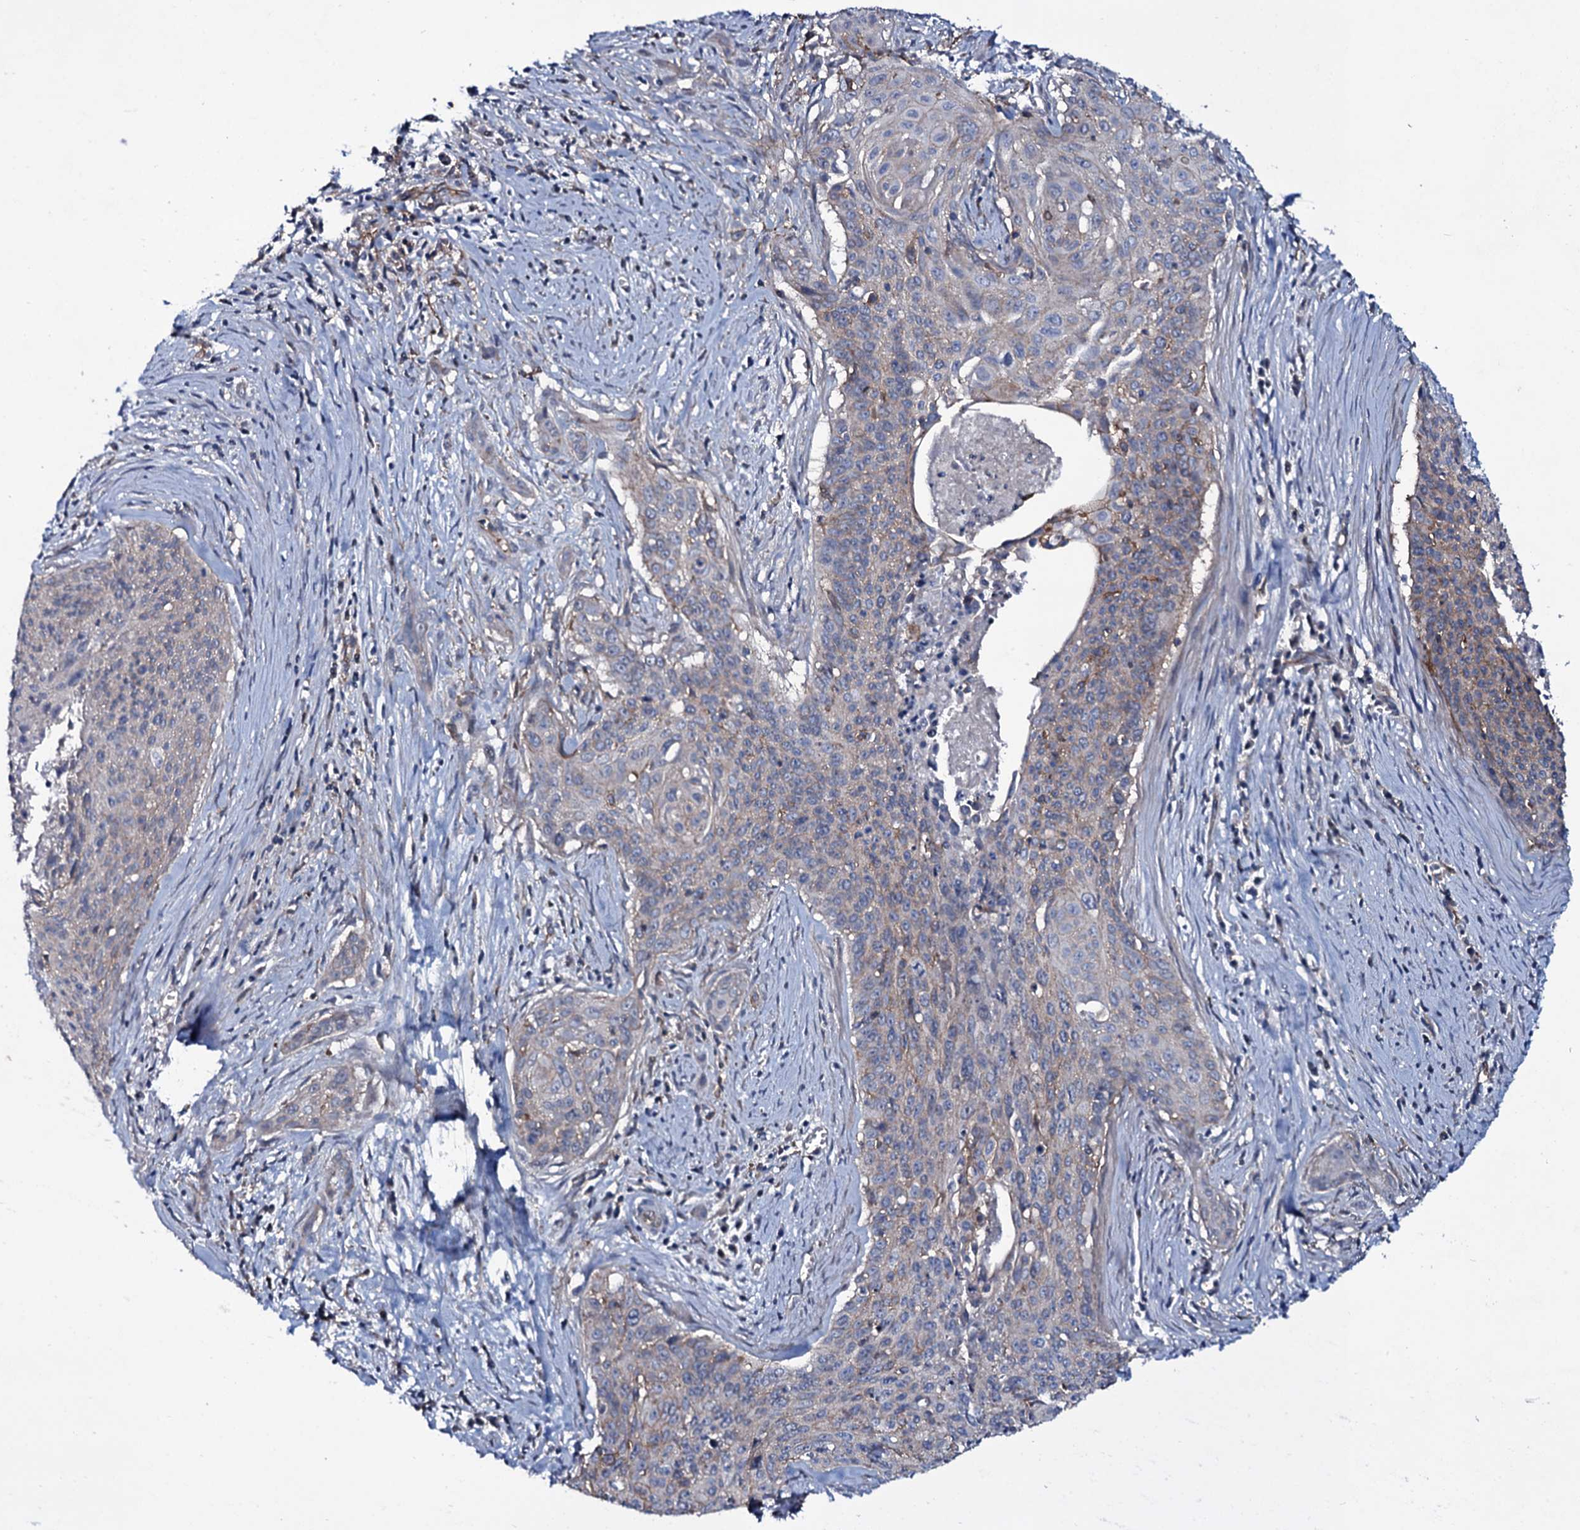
{"staining": {"intensity": "negative", "quantity": "none", "location": "none"}, "tissue": "cervical cancer", "cell_type": "Tumor cells", "image_type": "cancer", "snomed": [{"axis": "morphology", "description": "Squamous cell carcinoma, NOS"}, {"axis": "topography", "description": "Cervix"}], "caption": "This is an immunohistochemistry micrograph of cervical cancer. There is no positivity in tumor cells.", "gene": "SNAP23", "patient": {"sex": "female", "age": 55}}